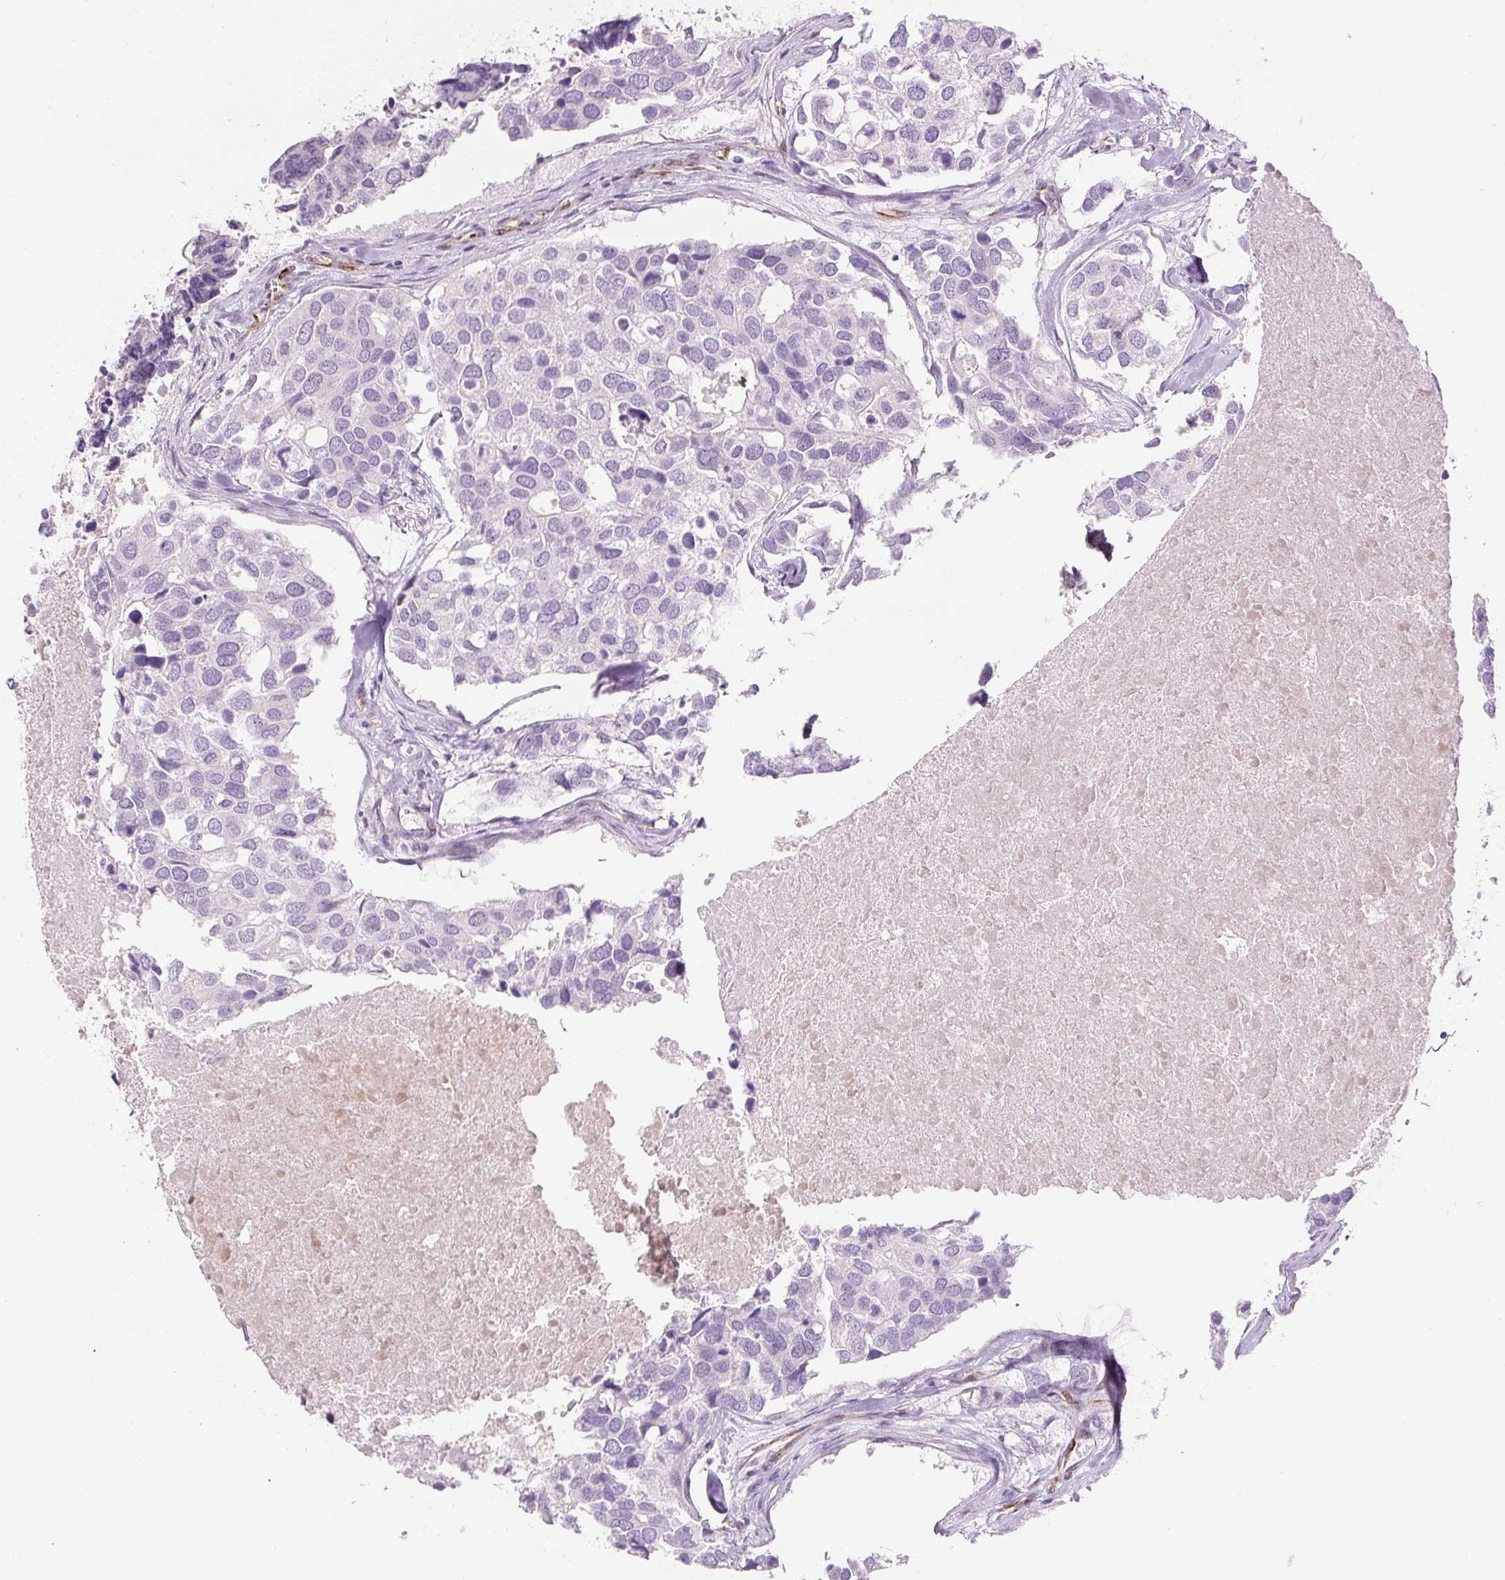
{"staining": {"intensity": "negative", "quantity": "none", "location": "none"}, "tissue": "breast cancer", "cell_type": "Tumor cells", "image_type": "cancer", "snomed": [{"axis": "morphology", "description": "Duct carcinoma"}, {"axis": "topography", "description": "Breast"}], "caption": "Immunohistochemistry micrograph of human breast intraductal carcinoma stained for a protein (brown), which demonstrates no staining in tumor cells.", "gene": "NES", "patient": {"sex": "female", "age": 83}}